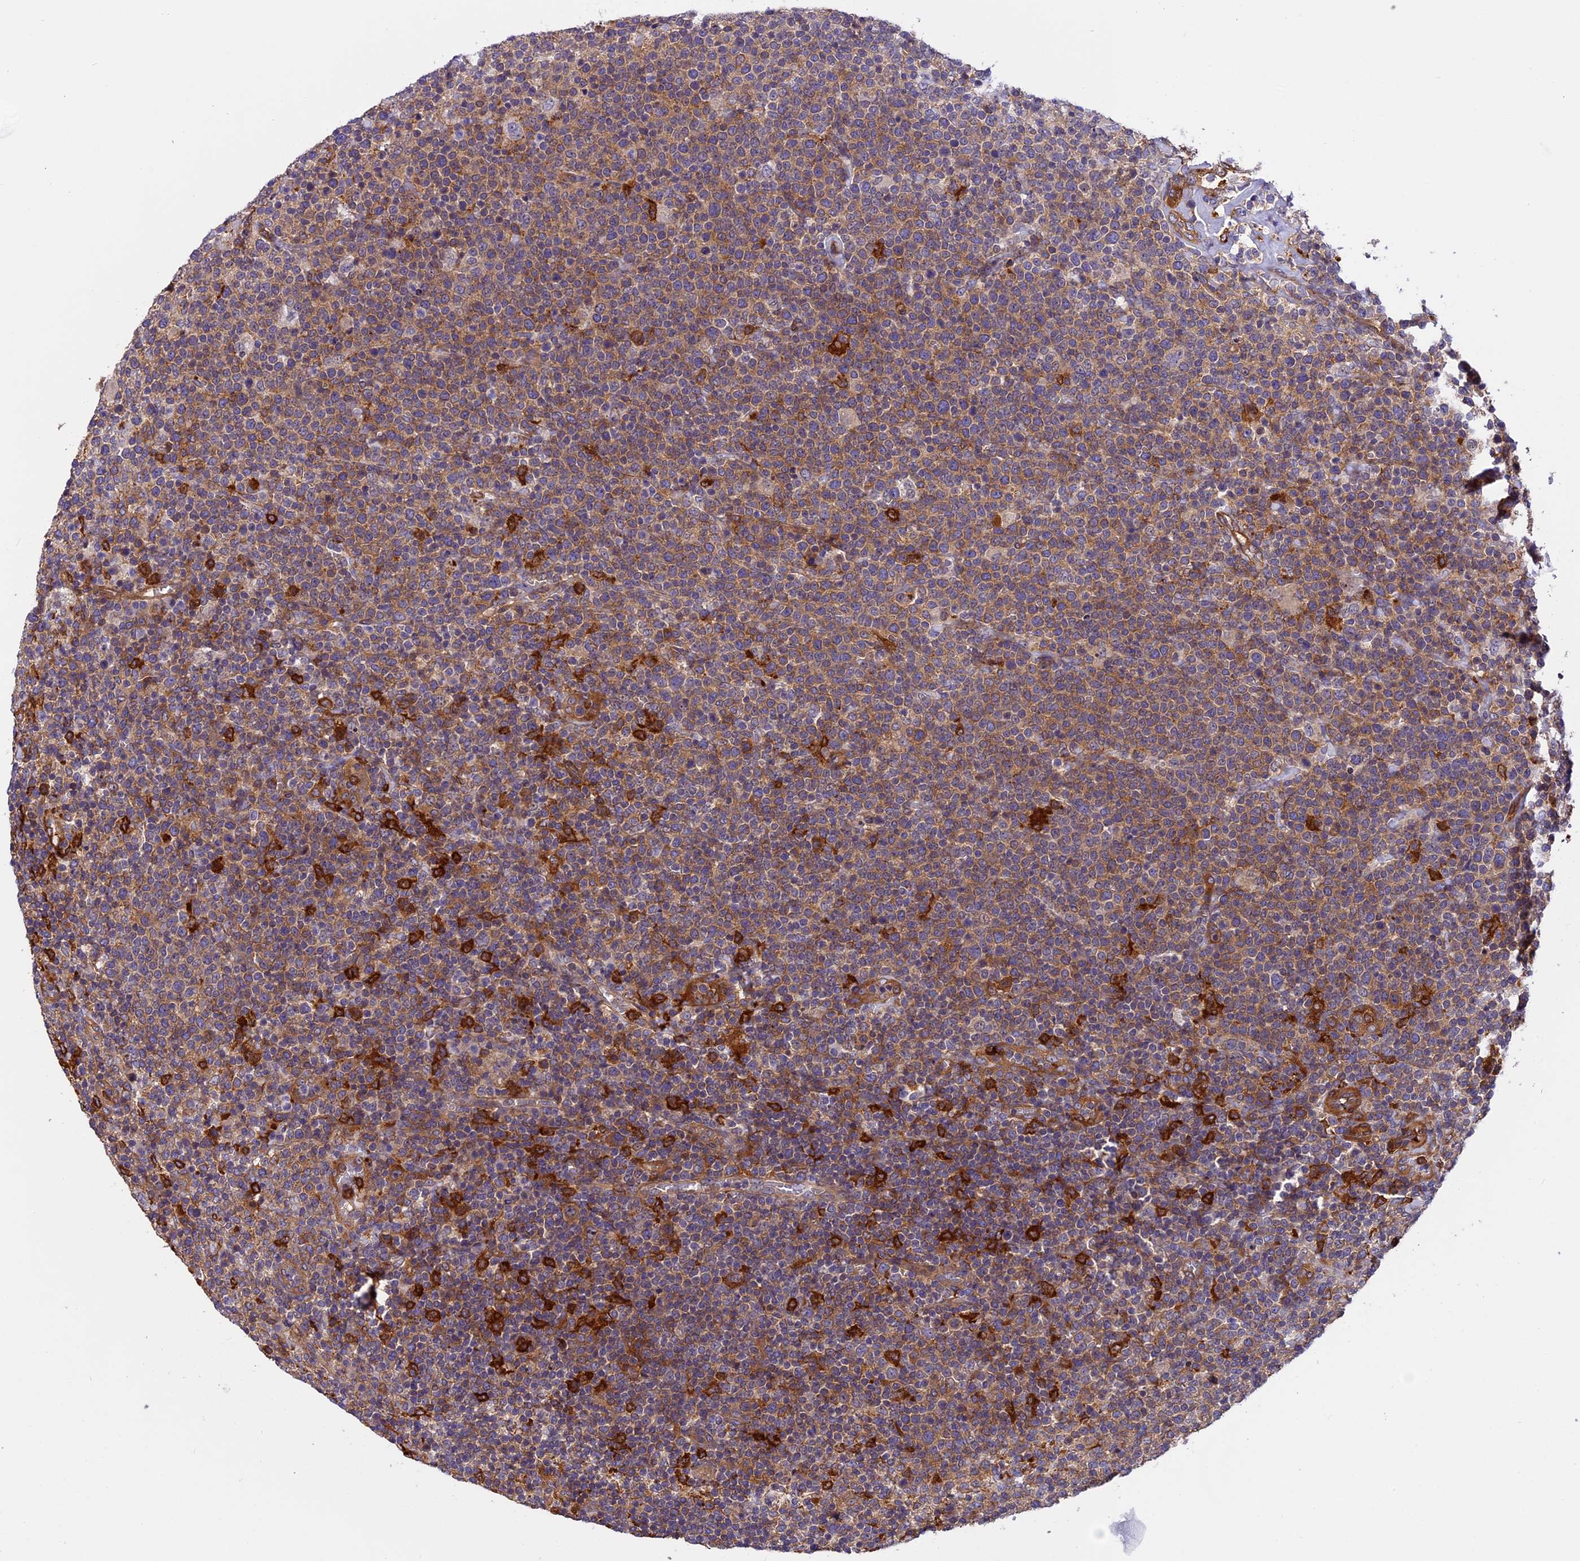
{"staining": {"intensity": "moderate", "quantity": ">75%", "location": "cytoplasmic/membranous"}, "tissue": "lymphoma", "cell_type": "Tumor cells", "image_type": "cancer", "snomed": [{"axis": "morphology", "description": "Malignant lymphoma, non-Hodgkin's type, High grade"}, {"axis": "topography", "description": "Lymph node"}], "caption": "A histopathology image of human lymphoma stained for a protein demonstrates moderate cytoplasmic/membranous brown staining in tumor cells.", "gene": "EHBP1L1", "patient": {"sex": "male", "age": 61}}